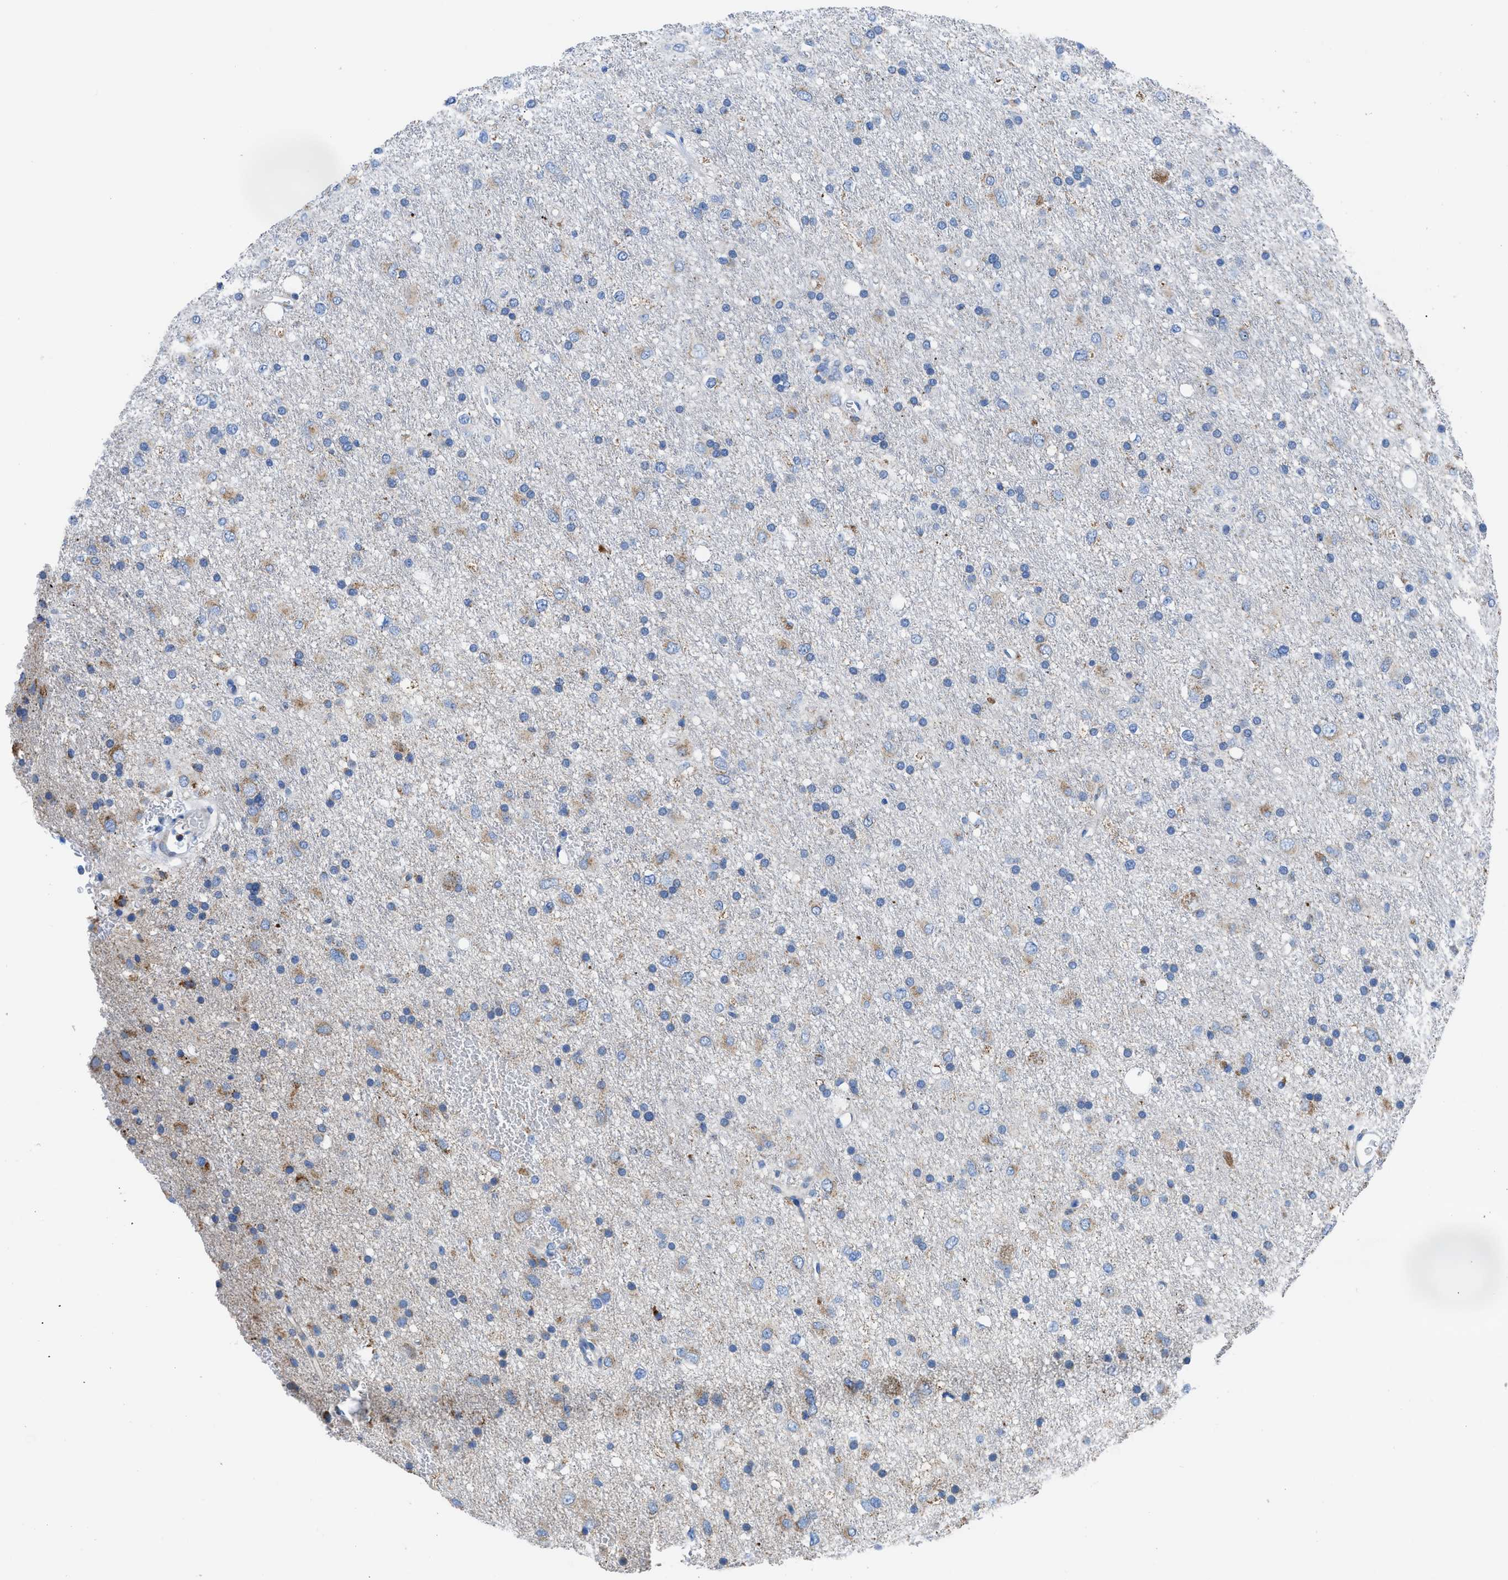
{"staining": {"intensity": "weak", "quantity": "25%-75%", "location": "cytoplasmic/membranous"}, "tissue": "glioma", "cell_type": "Tumor cells", "image_type": "cancer", "snomed": [{"axis": "morphology", "description": "Glioma, malignant, Low grade"}, {"axis": "topography", "description": "Brain"}], "caption": "Immunohistochemistry (IHC) staining of malignant low-grade glioma, which displays low levels of weak cytoplasmic/membranous staining in about 25%-75% of tumor cells indicating weak cytoplasmic/membranous protein staining. The staining was performed using DAB (3,3'-diaminobenzidine) (brown) for protein detection and nuclei were counterstained in hematoxylin (blue).", "gene": "ZDHHC3", "patient": {"sex": "male", "age": 77}}